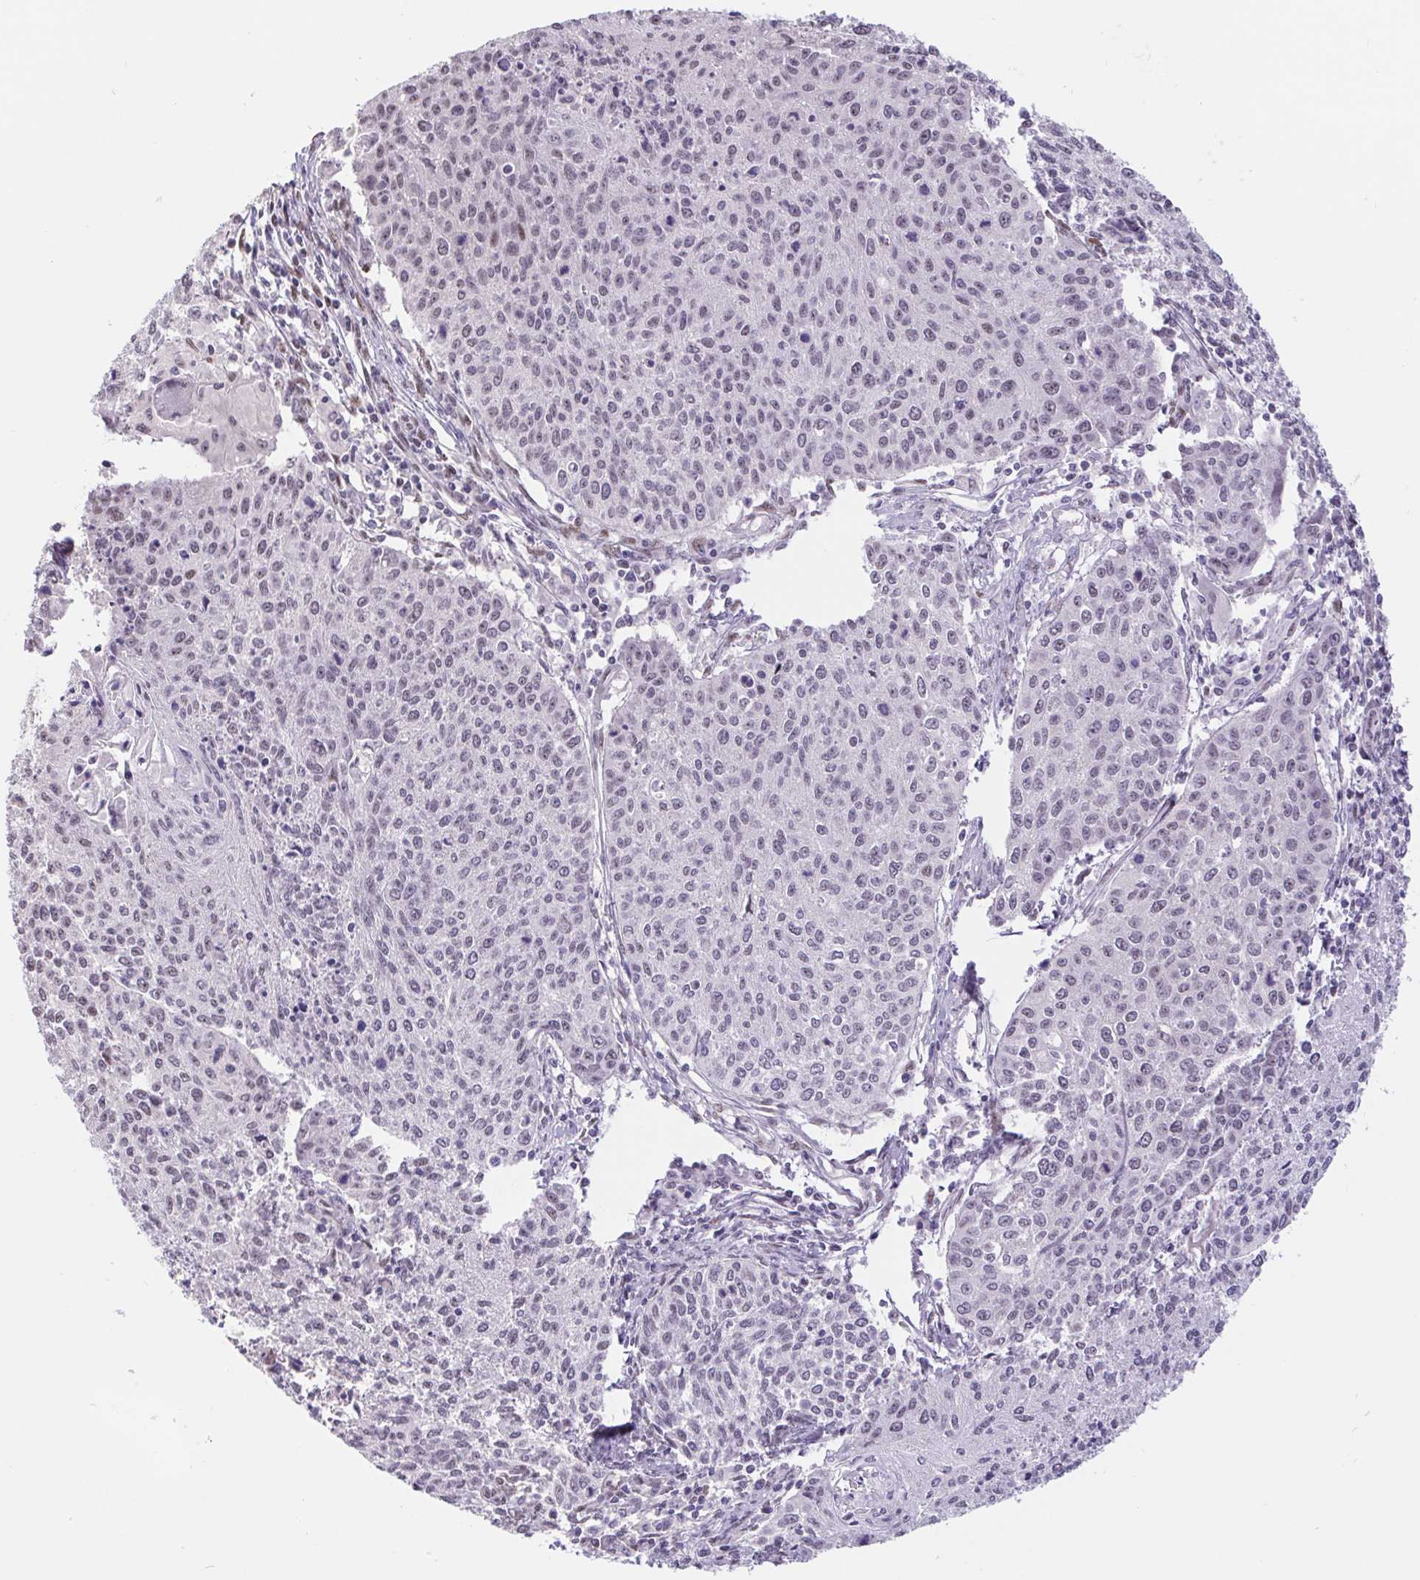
{"staining": {"intensity": "negative", "quantity": "none", "location": "none"}, "tissue": "cervical cancer", "cell_type": "Tumor cells", "image_type": "cancer", "snomed": [{"axis": "morphology", "description": "Squamous cell carcinoma, NOS"}, {"axis": "topography", "description": "Cervix"}], "caption": "Squamous cell carcinoma (cervical) stained for a protein using immunohistochemistry (IHC) displays no expression tumor cells.", "gene": "CAND1", "patient": {"sex": "female", "age": 38}}